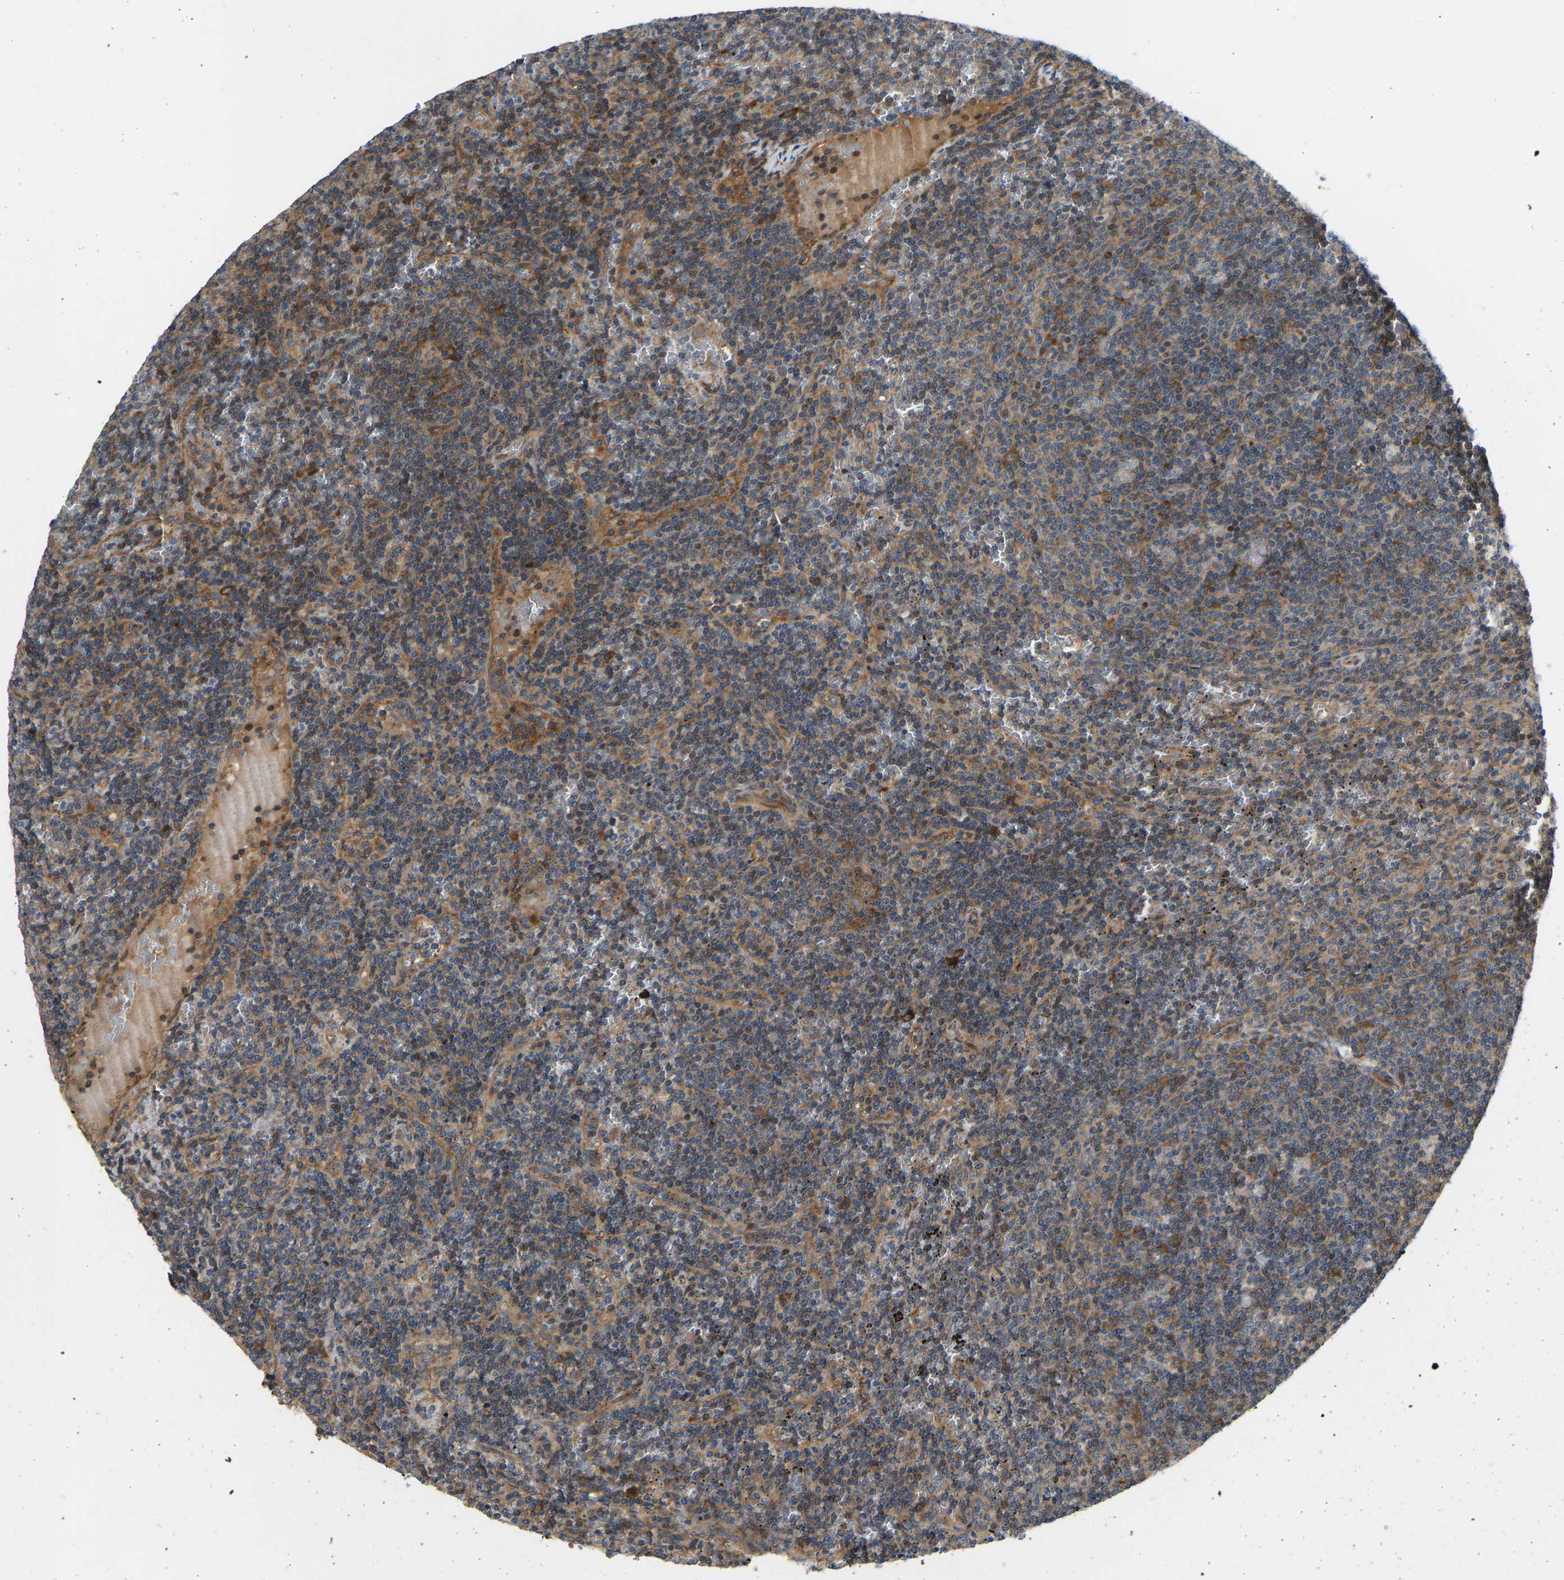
{"staining": {"intensity": "weak", "quantity": "25%-75%", "location": "cytoplasmic/membranous"}, "tissue": "lymphoma", "cell_type": "Tumor cells", "image_type": "cancer", "snomed": [{"axis": "morphology", "description": "Malignant lymphoma, non-Hodgkin's type, Low grade"}, {"axis": "topography", "description": "Spleen"}], "caption": "IHC image of lymphoma stained for a protein (brown), which reveals low levels of weak cytoplasmic/membranous expression in about 25%-75% of tumor cells.", "gene": "RASGRF2", "patient": {"sex": "female", "age": 50}}